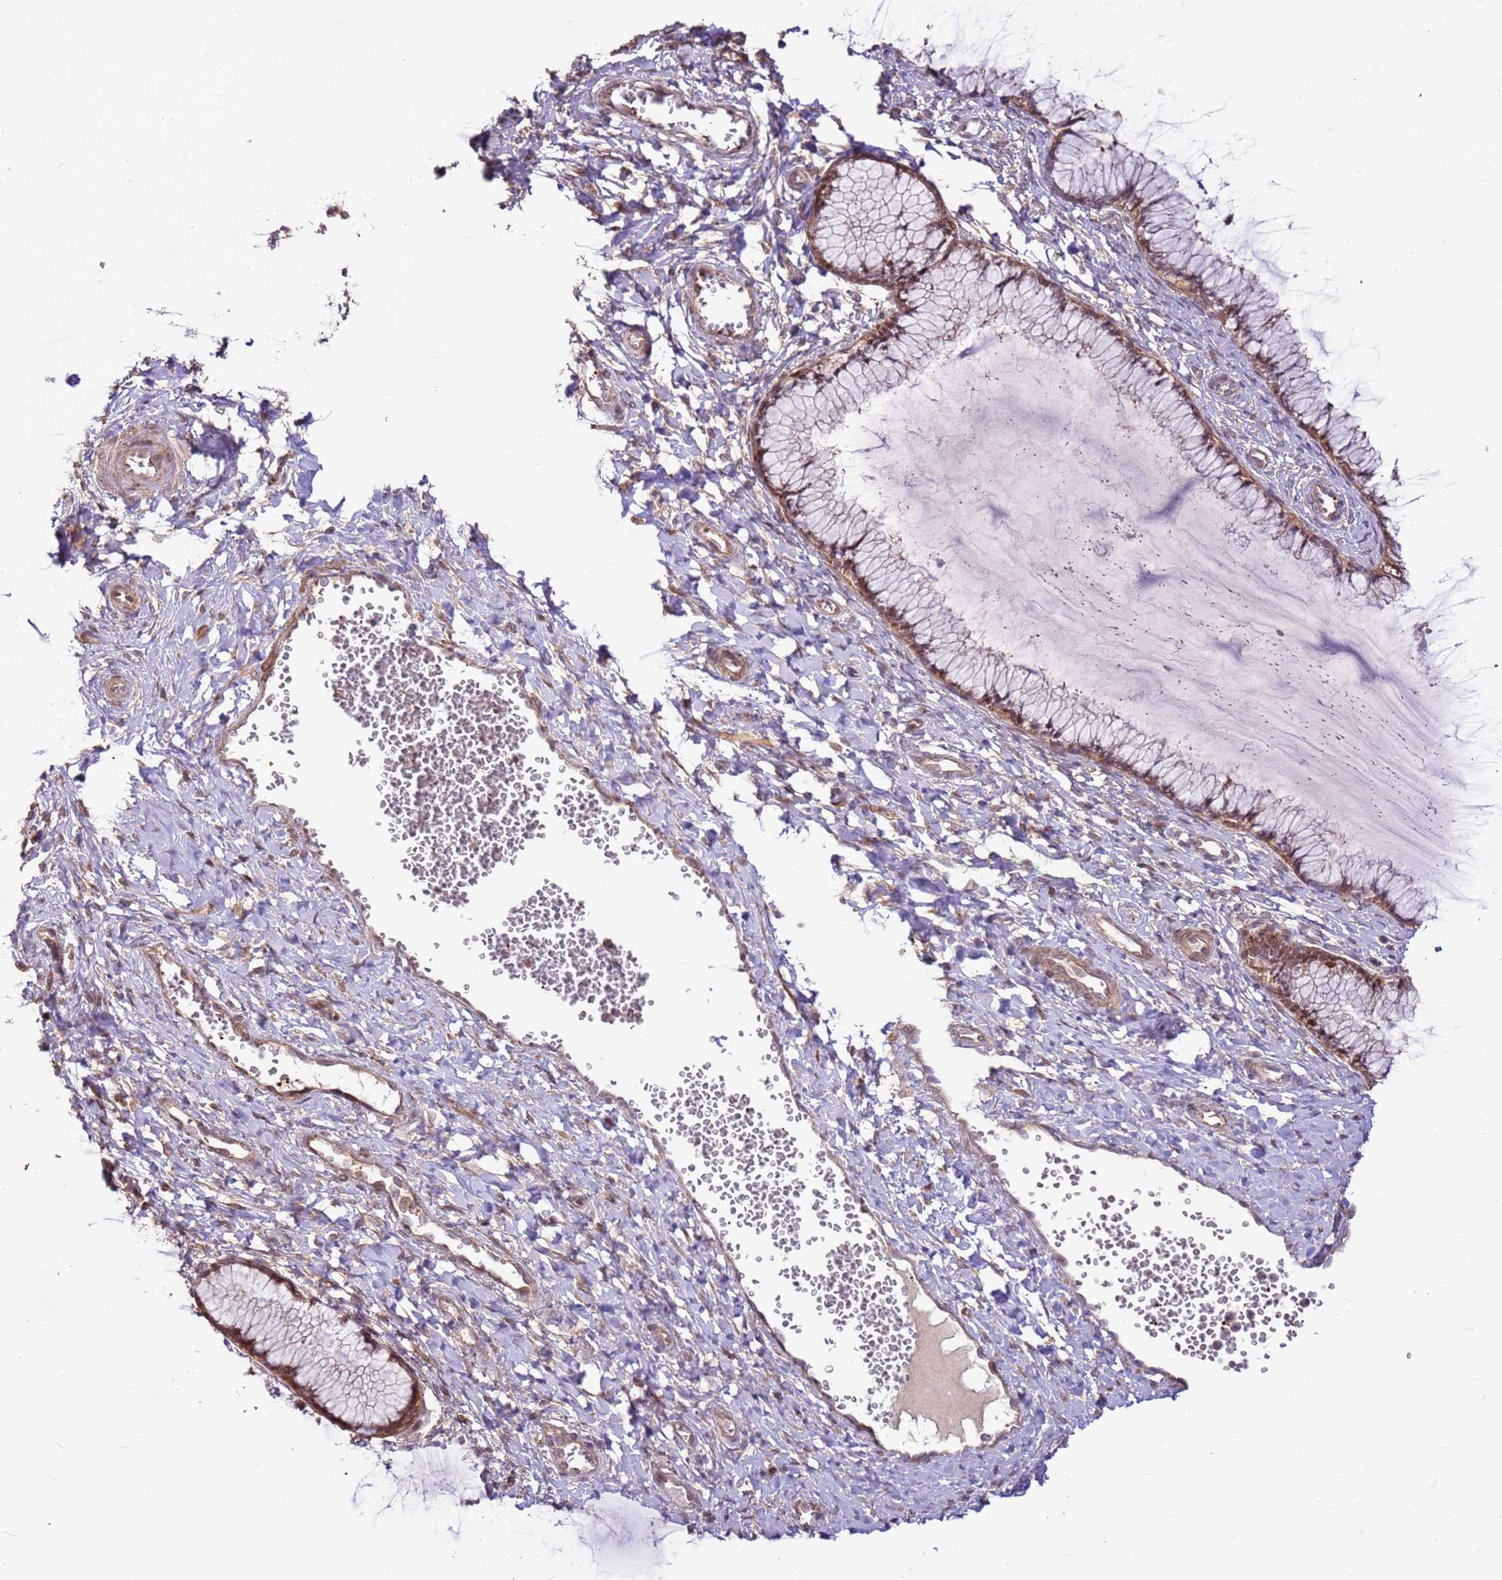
{"staining": {"intensity": "moderate", "quantity": ">75%", "location": "cytoplasmic/membranous,nuclear"}, "tissue": "cervix", "cell_type": "Glandular cells", "image_type": "normal", "snomed": [{"axis": "morphology", "description": "Normal tissue, NOS"}, {"axis": "morphology", "description": "Adenocarcinoma, NOS"}, {"axis": "topography", "description": "Cervix"}], "caption": "Moderate cytoplasmic/membranous,nuclear positivity for a protein is appreciated in approximately >75% of glandular cells of benign cervix using immunohistochemistry (IHC).", "gene": "CCDC112", "patient": {"sex": "female", "age": 29}}